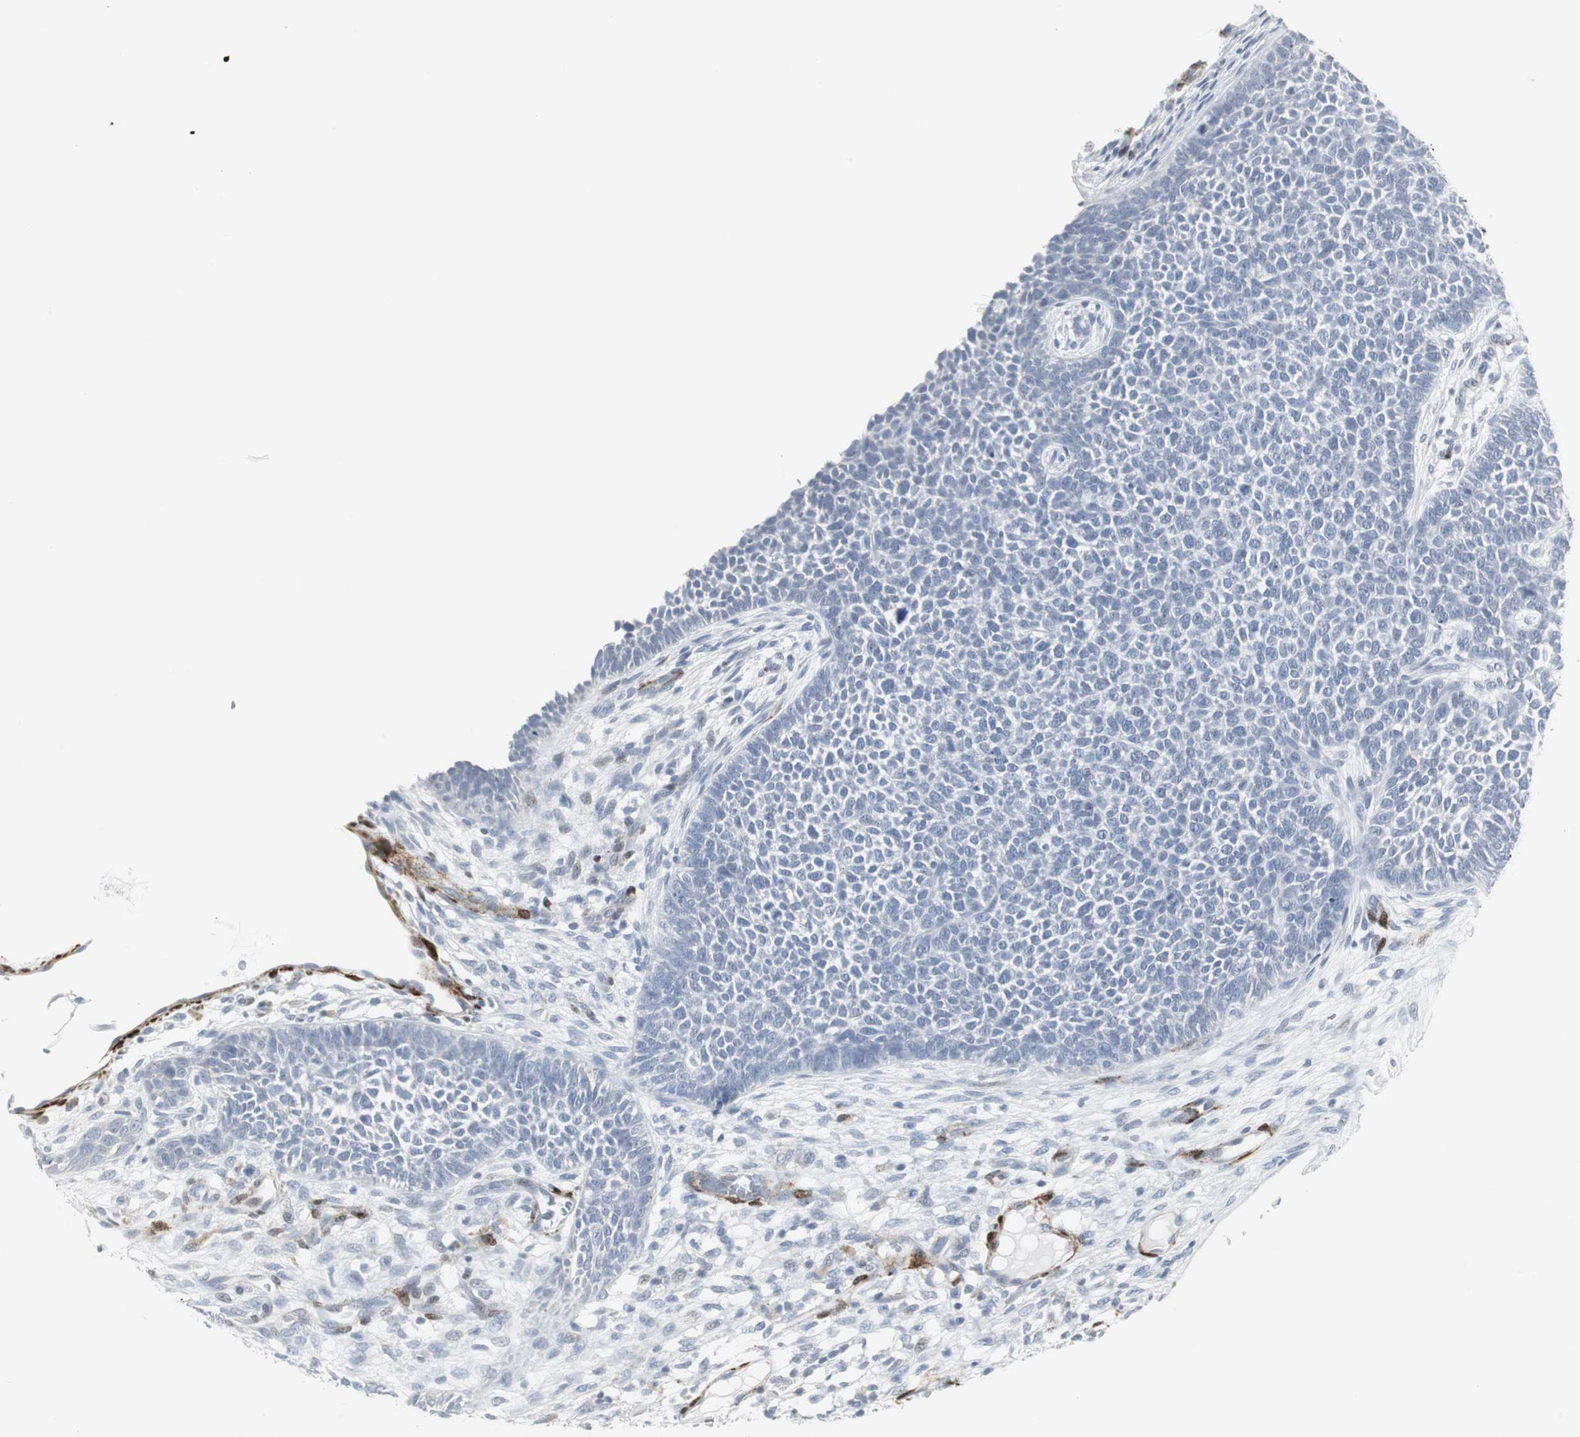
{"staining": {"intensity": "negative", "quantity": "none", "location": "none"}, "tissue": "skin cancer", "cell_type": "Tumor cells", "image_type": "cancer", "snomed": [{"axis": "morphology", "description": "Basal cell carcinoma"}, {"axis": "topography", "description": "Skin"}], "caption": "High magnification brightfield microscopy of skin cancer stained with DAB (3,3'-diaminobenzidine) (brown) and counterstained with hematoxylin (blue): tumor cells show no significant expression. The staining was performed using DAB (3,3'-diaminobenzidine) to visualize the protein expression in brown, while the nuclei were stained in blue with hematoxylin (Magnification: 20x).", "gene": "PPP1R14A", "patient": {"sex": "female", "age": 84}}